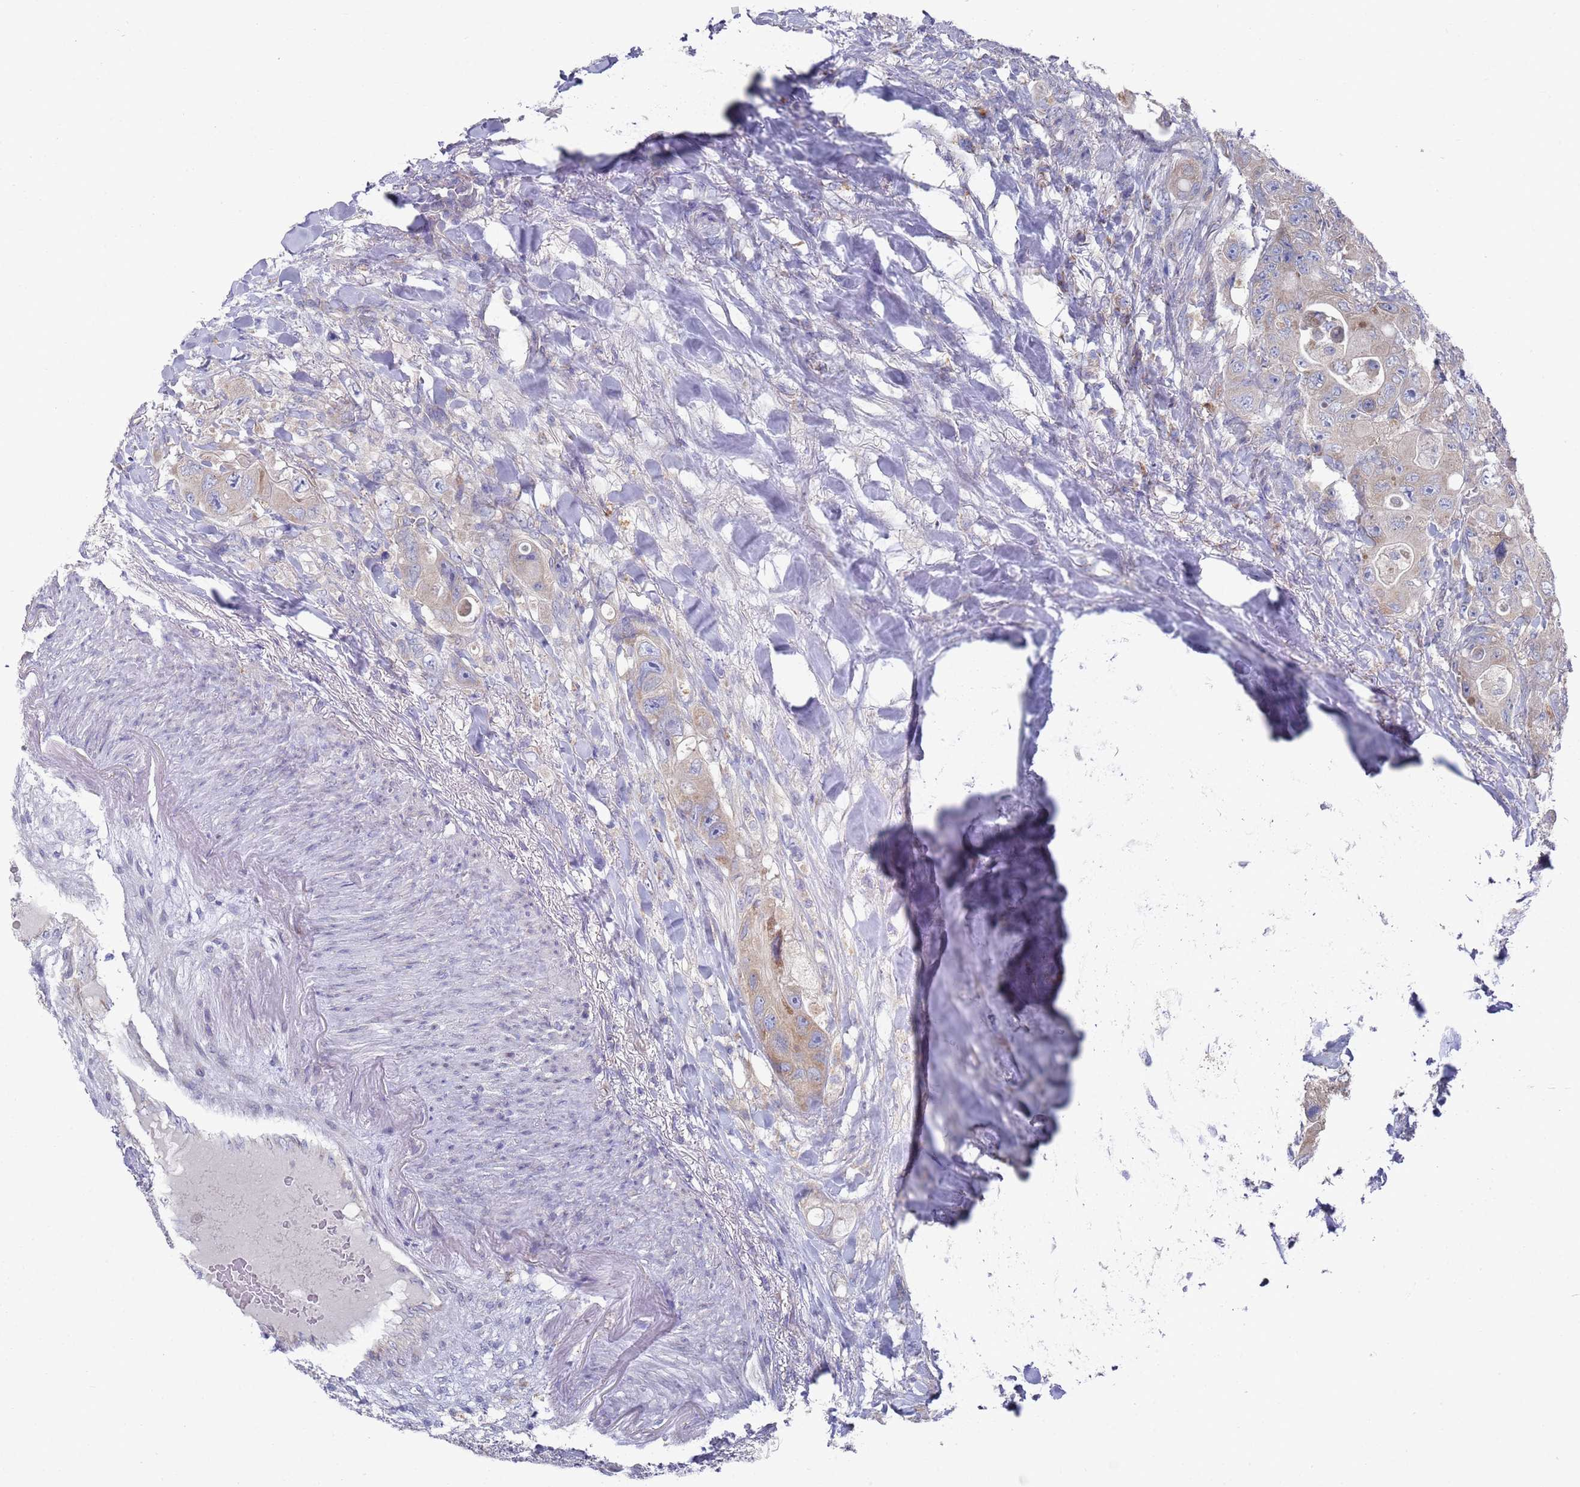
{"staining": {"intensity": "moderate", "quantity": "<25%", "location": "cytoplasmic/membranous"}, "tissue": "colorectal cancer", "cell_type": "Tumor cells", "image_type": "cancer", "snomed": [{"axis": "morphology", "description": "Adenocarcinoma, NOS"}, {"axis": "topography", "description": "Colon"}], "caption": "IHC staining of colorectal cancer, which reveals low levels of moderate cytoplasmic/membranous expression in approximately <25% of tumor cells indicating moderate cytoplasmic/membranous protein expression. The staining was performed using DAB (3,3'-diaminobenzidine) (brown) for protein detection and nuclei were counterstained in hematoxylin (blue).", "gene": "NPEPPS", "patient": {"sex": "female", "age": 46}}